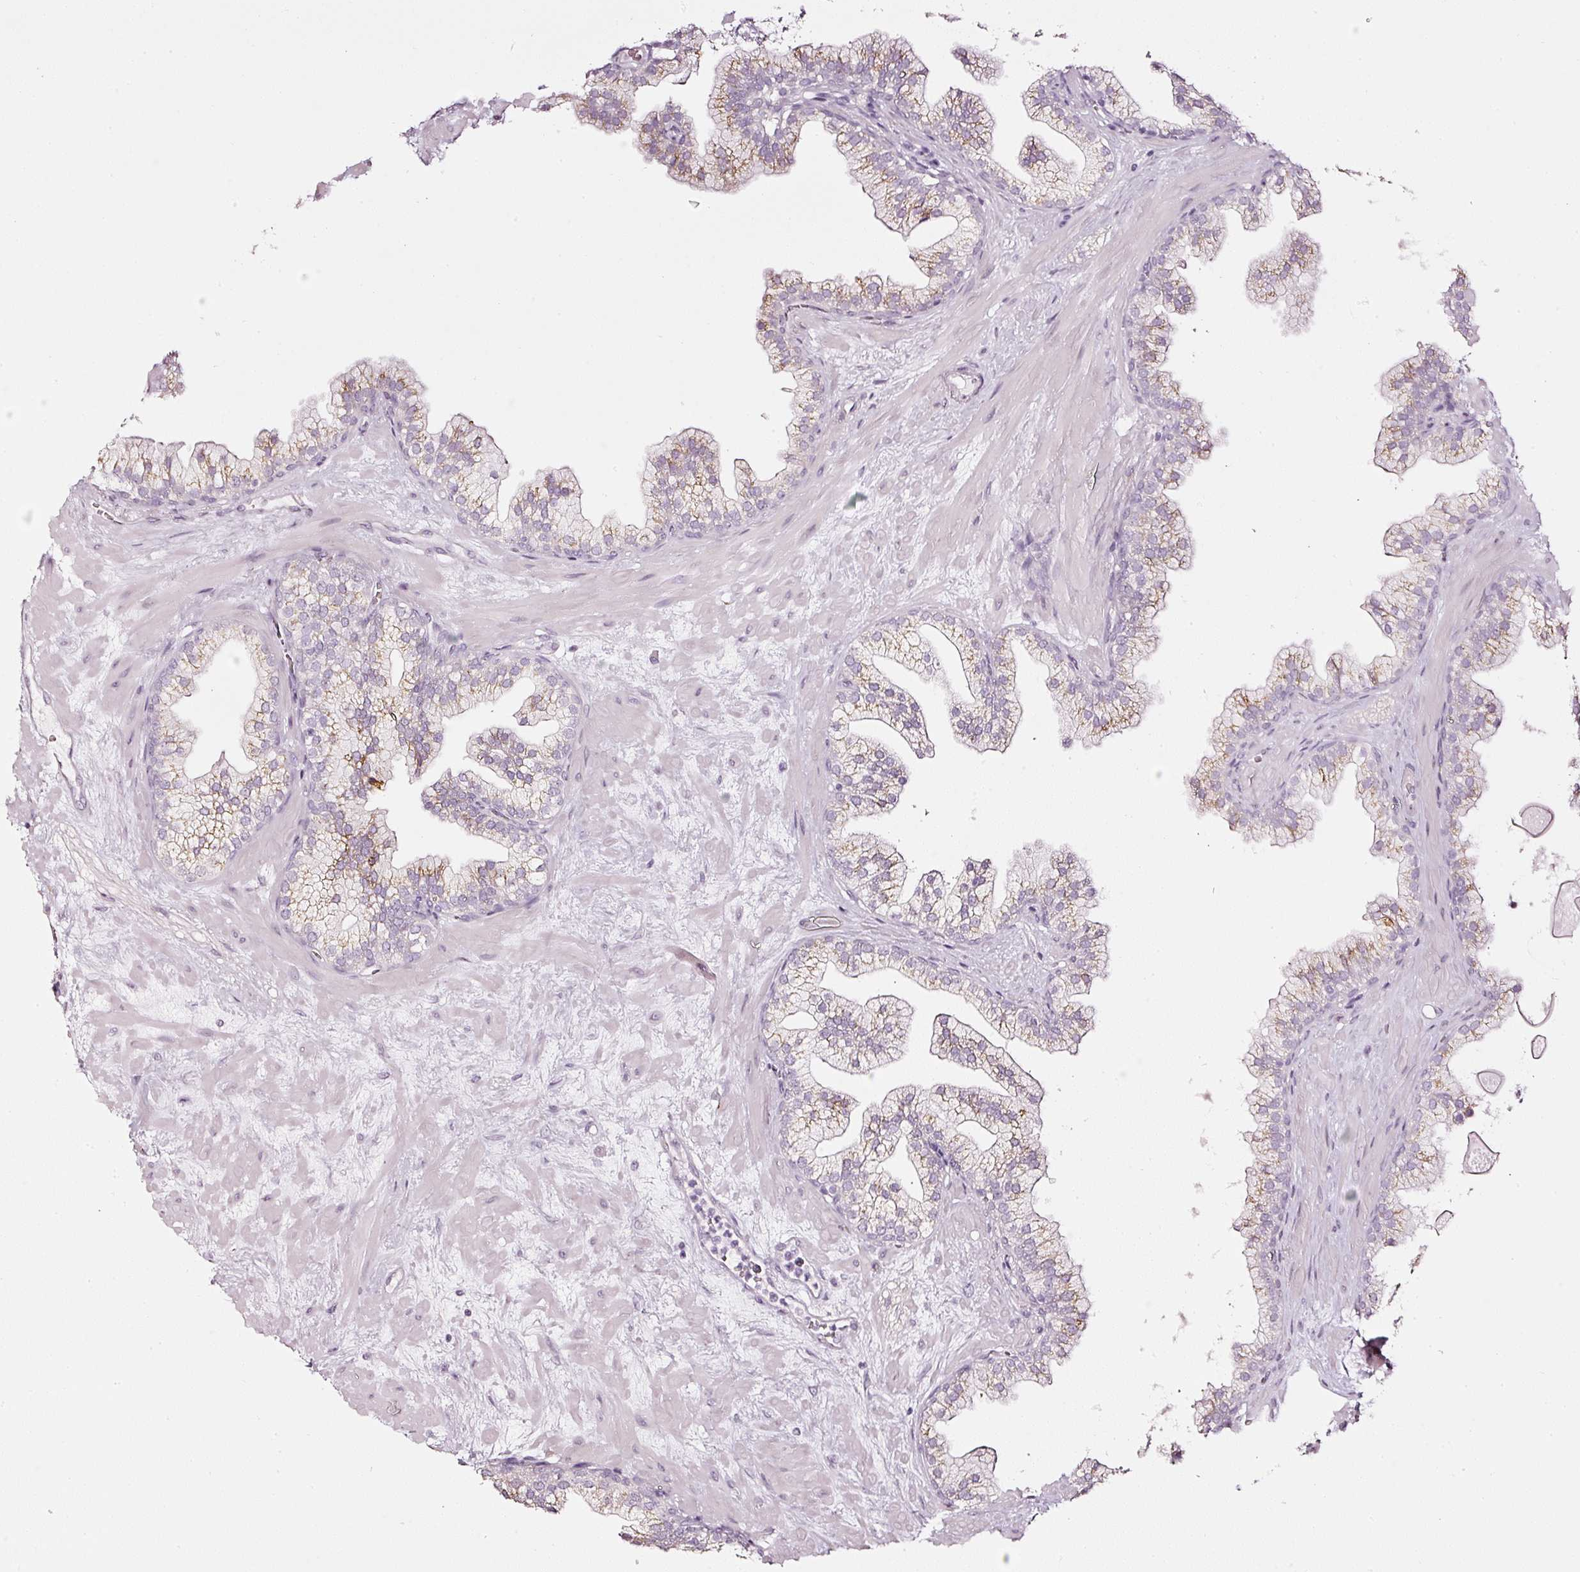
{"staining": {"intensity": "moderate", "quantity": "25%-75%", "location": "cytoplasmic/membranous"}, "tissue": "prostate", "cell_type": "Glandular cells", "image_type": "normal", "snomed": [{"axis": "morphology", "description": "Normal tissue, NOS"}, {"axis": "topography", "description": "Prostate"}, {"axis": "topography", "description": "Peripheral nerve tissue"}], "caption": "Immunohistochemical staining of benign prostate exhibits medium levels of moderate cytoplasmic/membranous positivity in approximately 25%-75% of glandular cells. (Brightfield microscopy of DAB IHC at high magnification).", "gene": "SDF4", "patient": {"sex": "male", "age": 61}}